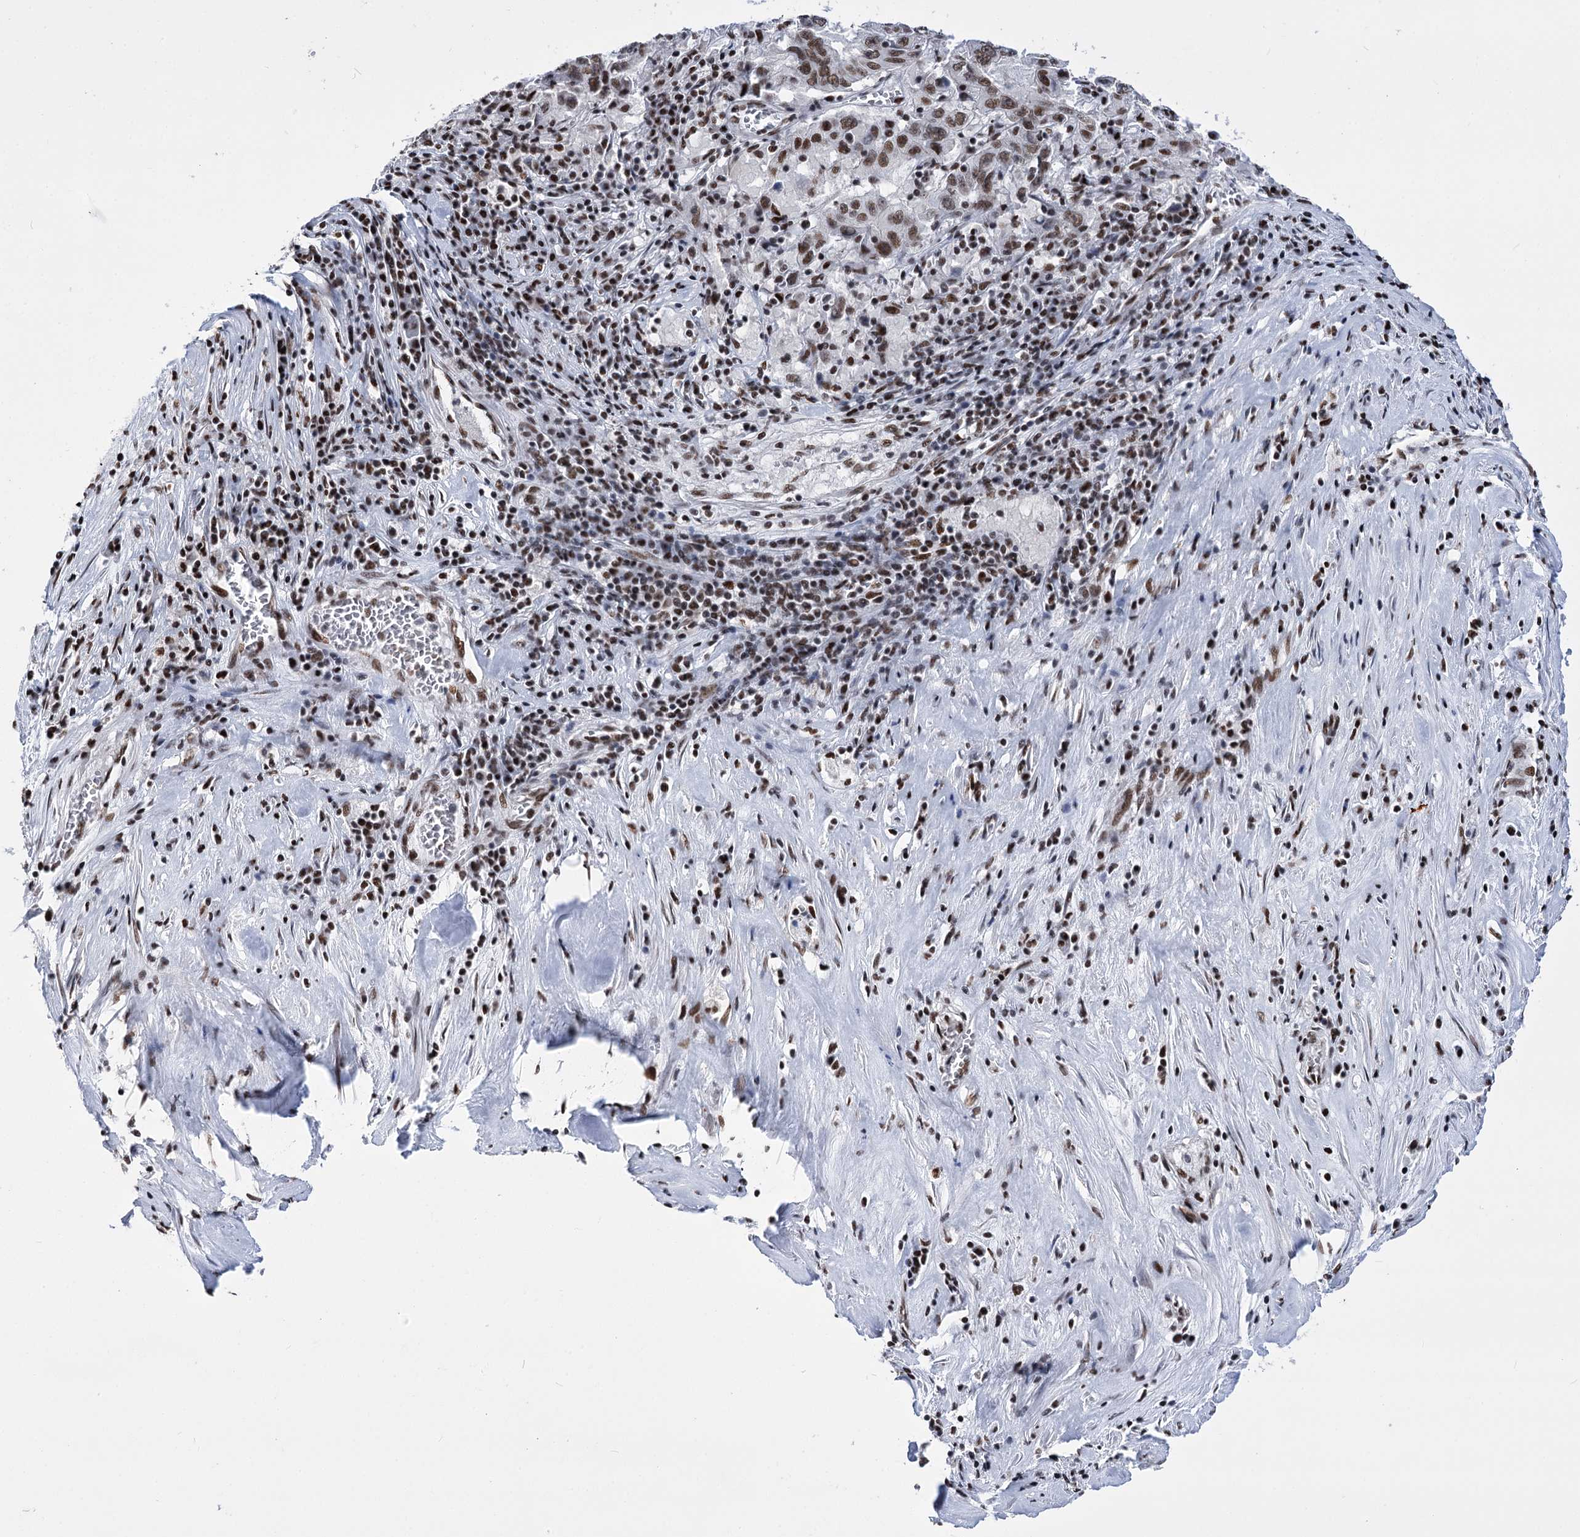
{"staining": {"intensity": "moderate", "quantity": ">75%", "location": "nuclear"}, "tissue": "pancreatic cancer", "cell_type": "Tumor cells", "image_type": "cancer", "snomed": [{"axis": "morphology", "description": "Adenocarcinoma, NOS"}, {"axis": "topography", "description": "Pancreas"}], "caption": "Brown immunohistochemical staining in pancreatic adenocarcinoma reveals moderate nuclear positivity in about >75% of tumor cells.", "gene": "POU4F3", "patient": {"sex": "male", "age": 63}}